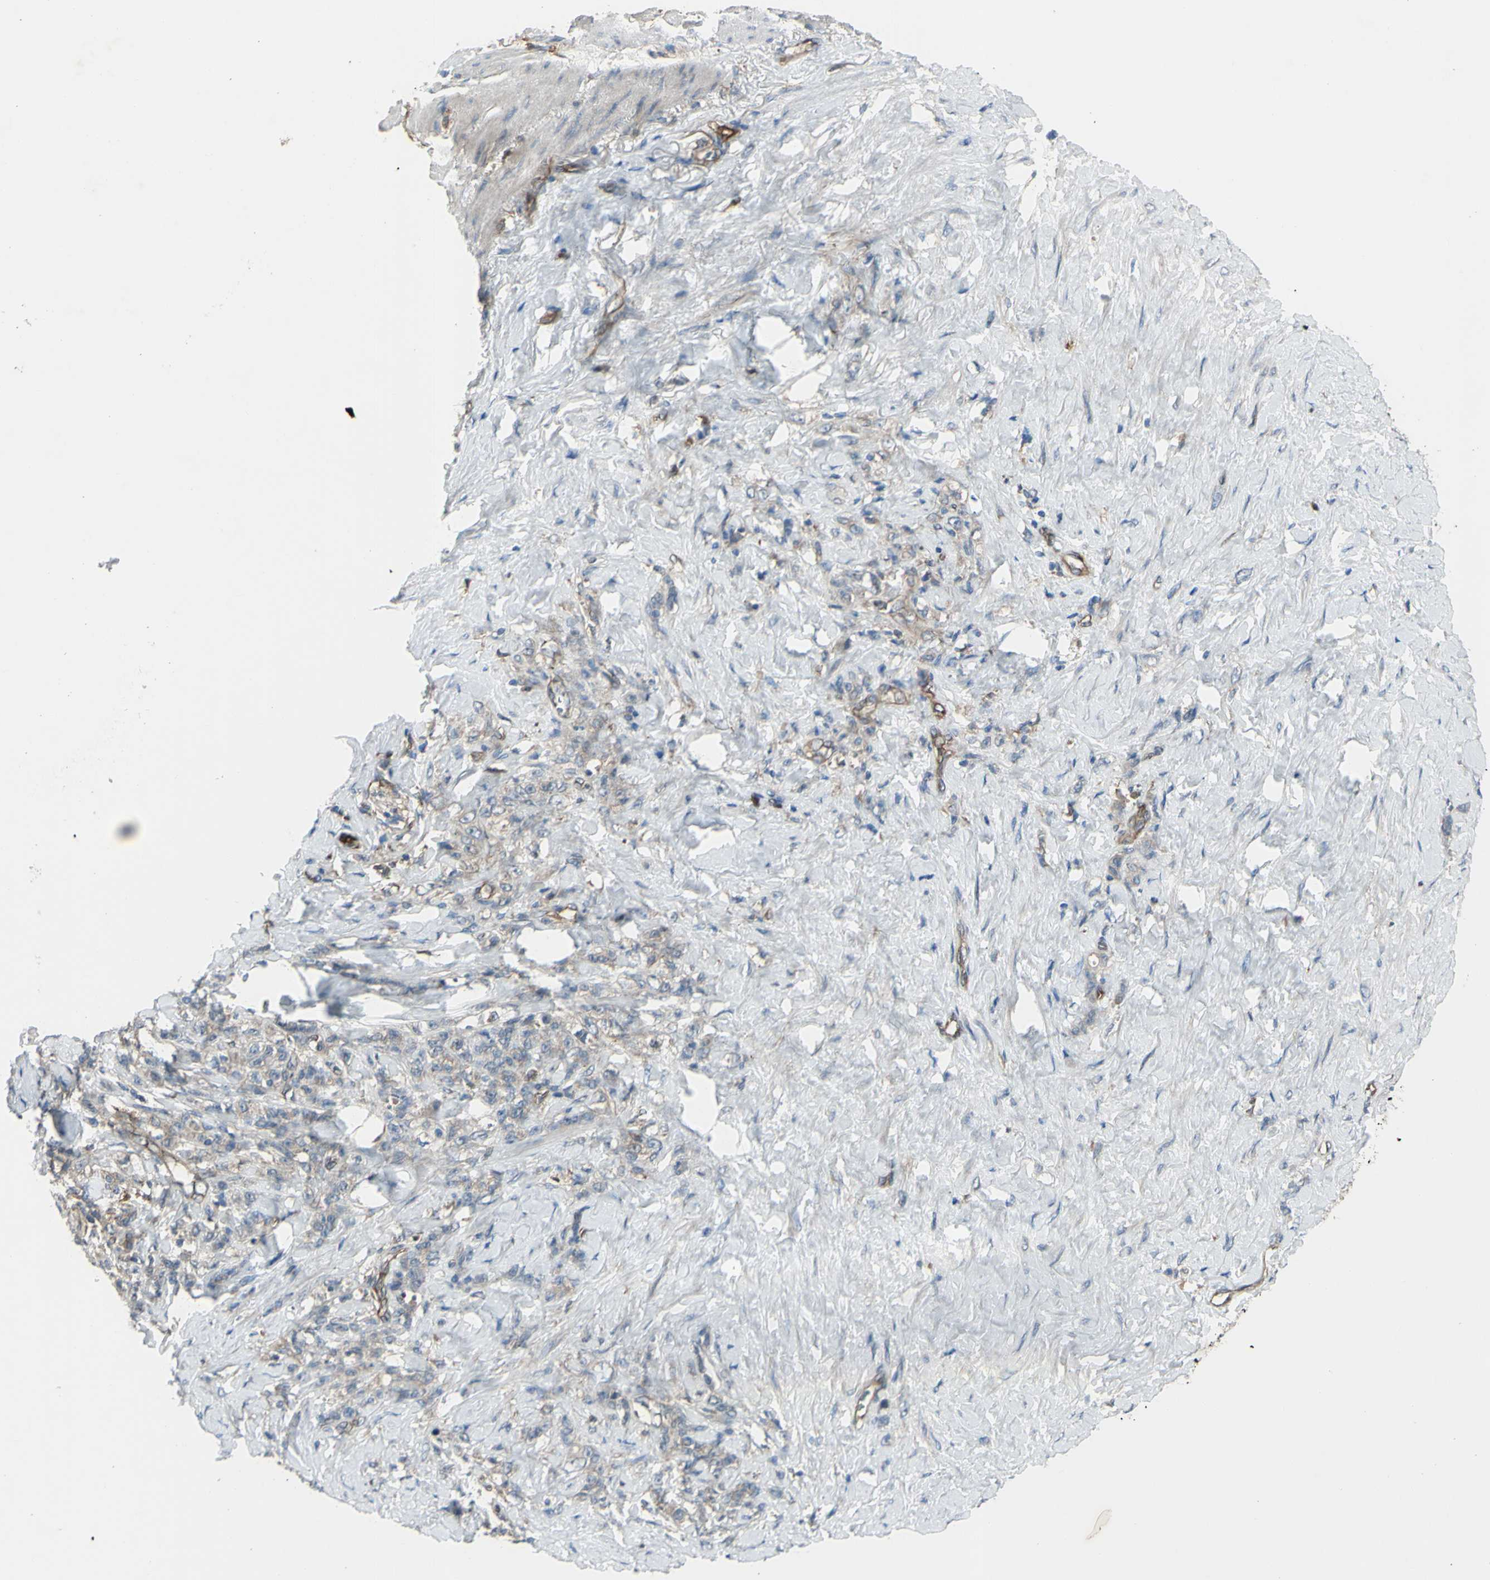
{"staining": {"intensity": "weak", "quantity": "25%-75%", "location": "cytoplasmic/membranous"}, "tissue": "stomach cancer", "cell_type": "Tumor cells", "image_type": "cancer", "snomed": [{"axis": "morphology", "description": "Adenocarcinoma, NOS"}, {"axis": "topography", "description": "Stomach"}], "caption": "Stomach cancer stained with DAB IHC displays low levels of weak cytoplasmic/membranous expression in about 25%-75% of tumor cells.", "gene": "IGSF9B", "patient": {"sex": "male", "age": 82}}